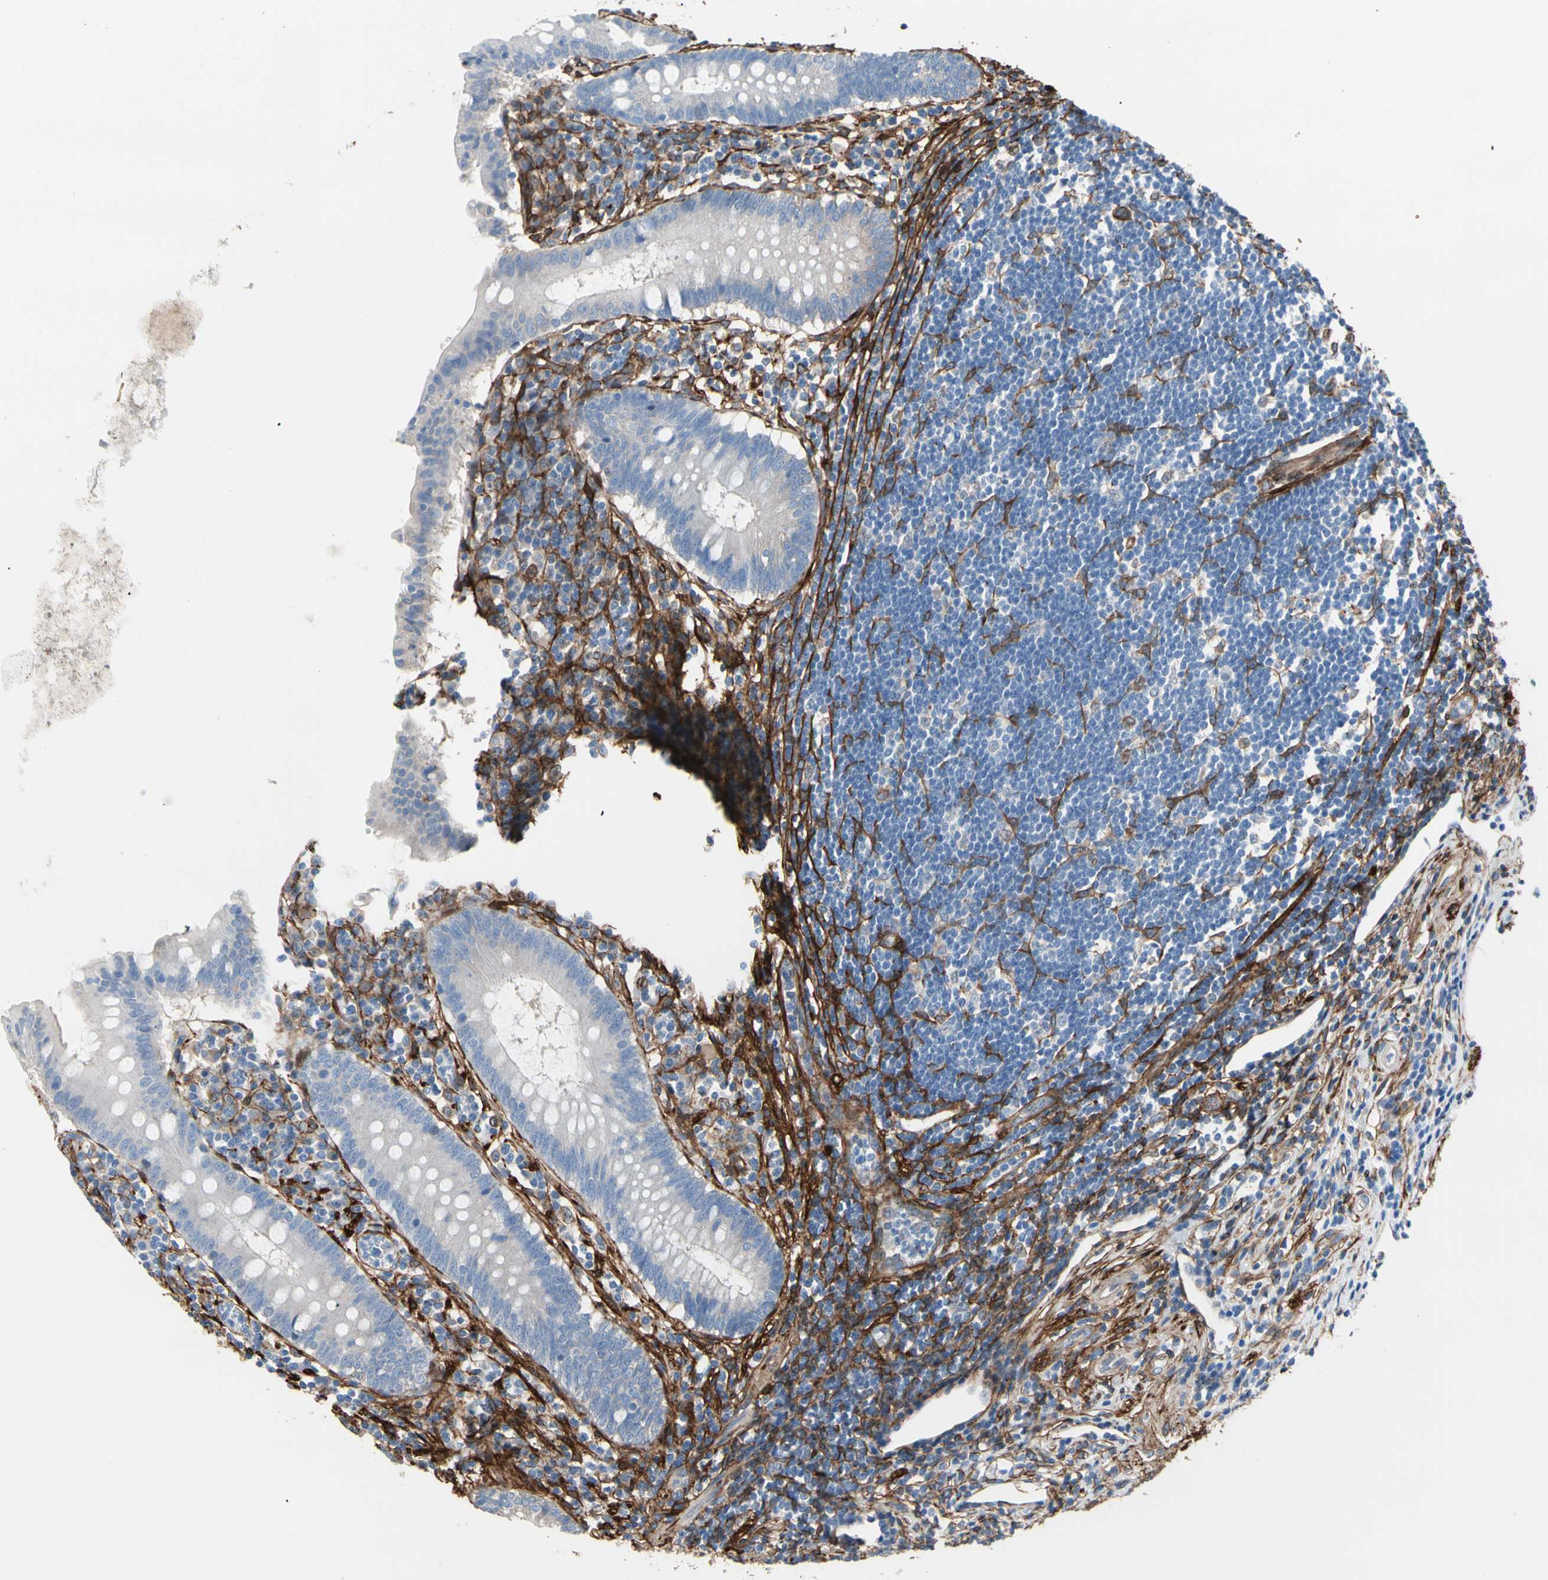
{"staining": {"intensity": "negative", "quantity": "none", "location": "none"}, "tissue": "appendix", "cell_type": "Glandular cells", "image_type": "normal", "snomed": [{"axis": "morphology", "description": "Normal tissue, NOS"}, {"axis": "topography", "description": "Appendix"}], "caption": "Glandular cells are negative for brown protein staining in benign appendix. (Immunohistochemistry (ihc), brightfield microscopy, high magnification).", "gene": "EPB41L2", "patient": {"sex": "female", "age": 50}}